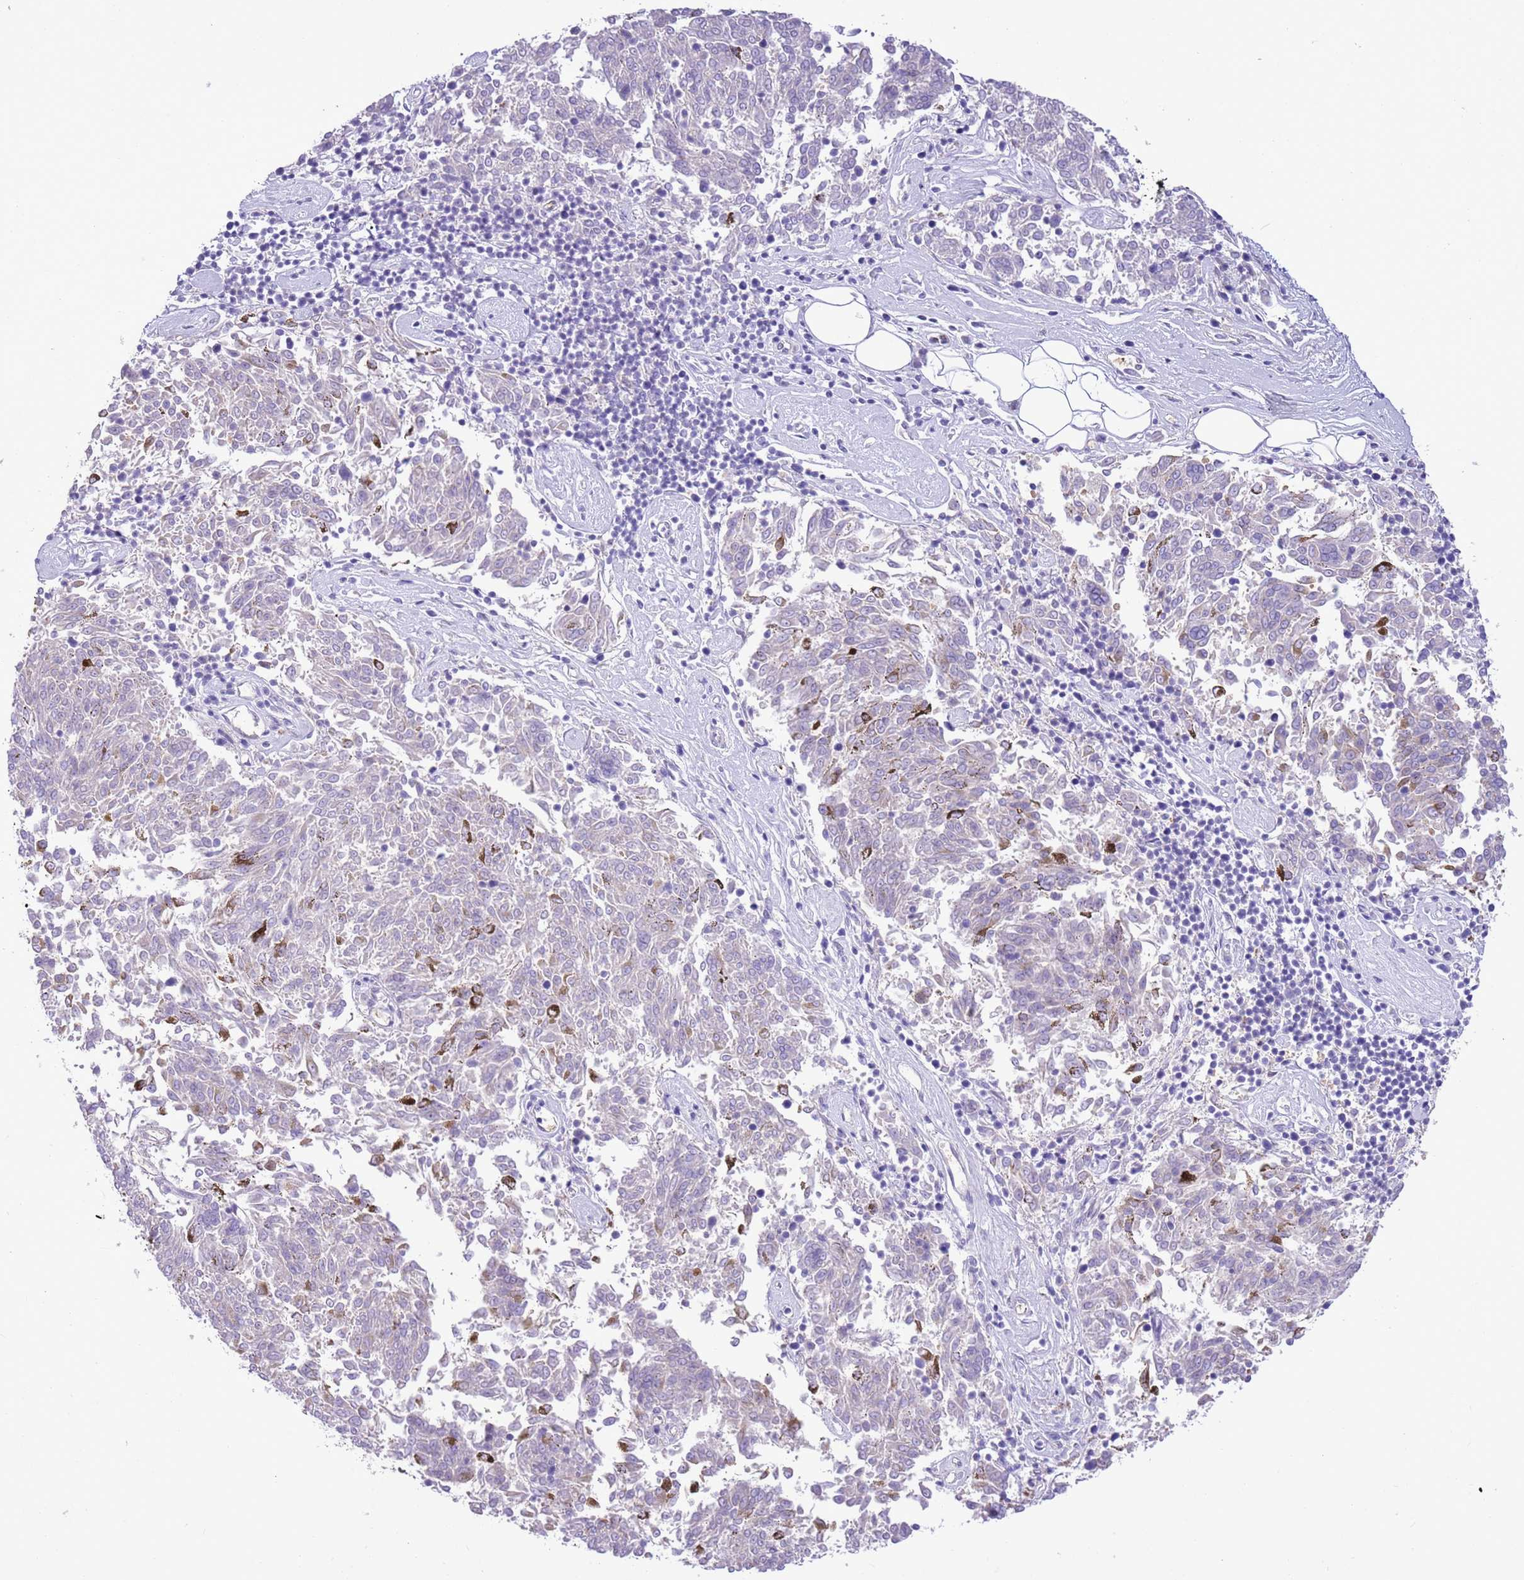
{"staining": {"intensity": "negative", "quantity": "none", "location": "none"}, "tissue": "melanoma", "cell_type": "Tumor cells", "image_type": "cancer", "snomed": [{"axis": "morphology", "description": "Malignant melanoma, NOS"}, {"axis": "topography", "description": "Skin"}], "caption": "A histopathology image of malignant melanoma stained for a protein shows no brown staining in tumor cells.", "gene": "DDI2", "patient": {"sex": "female", "age": 72}}